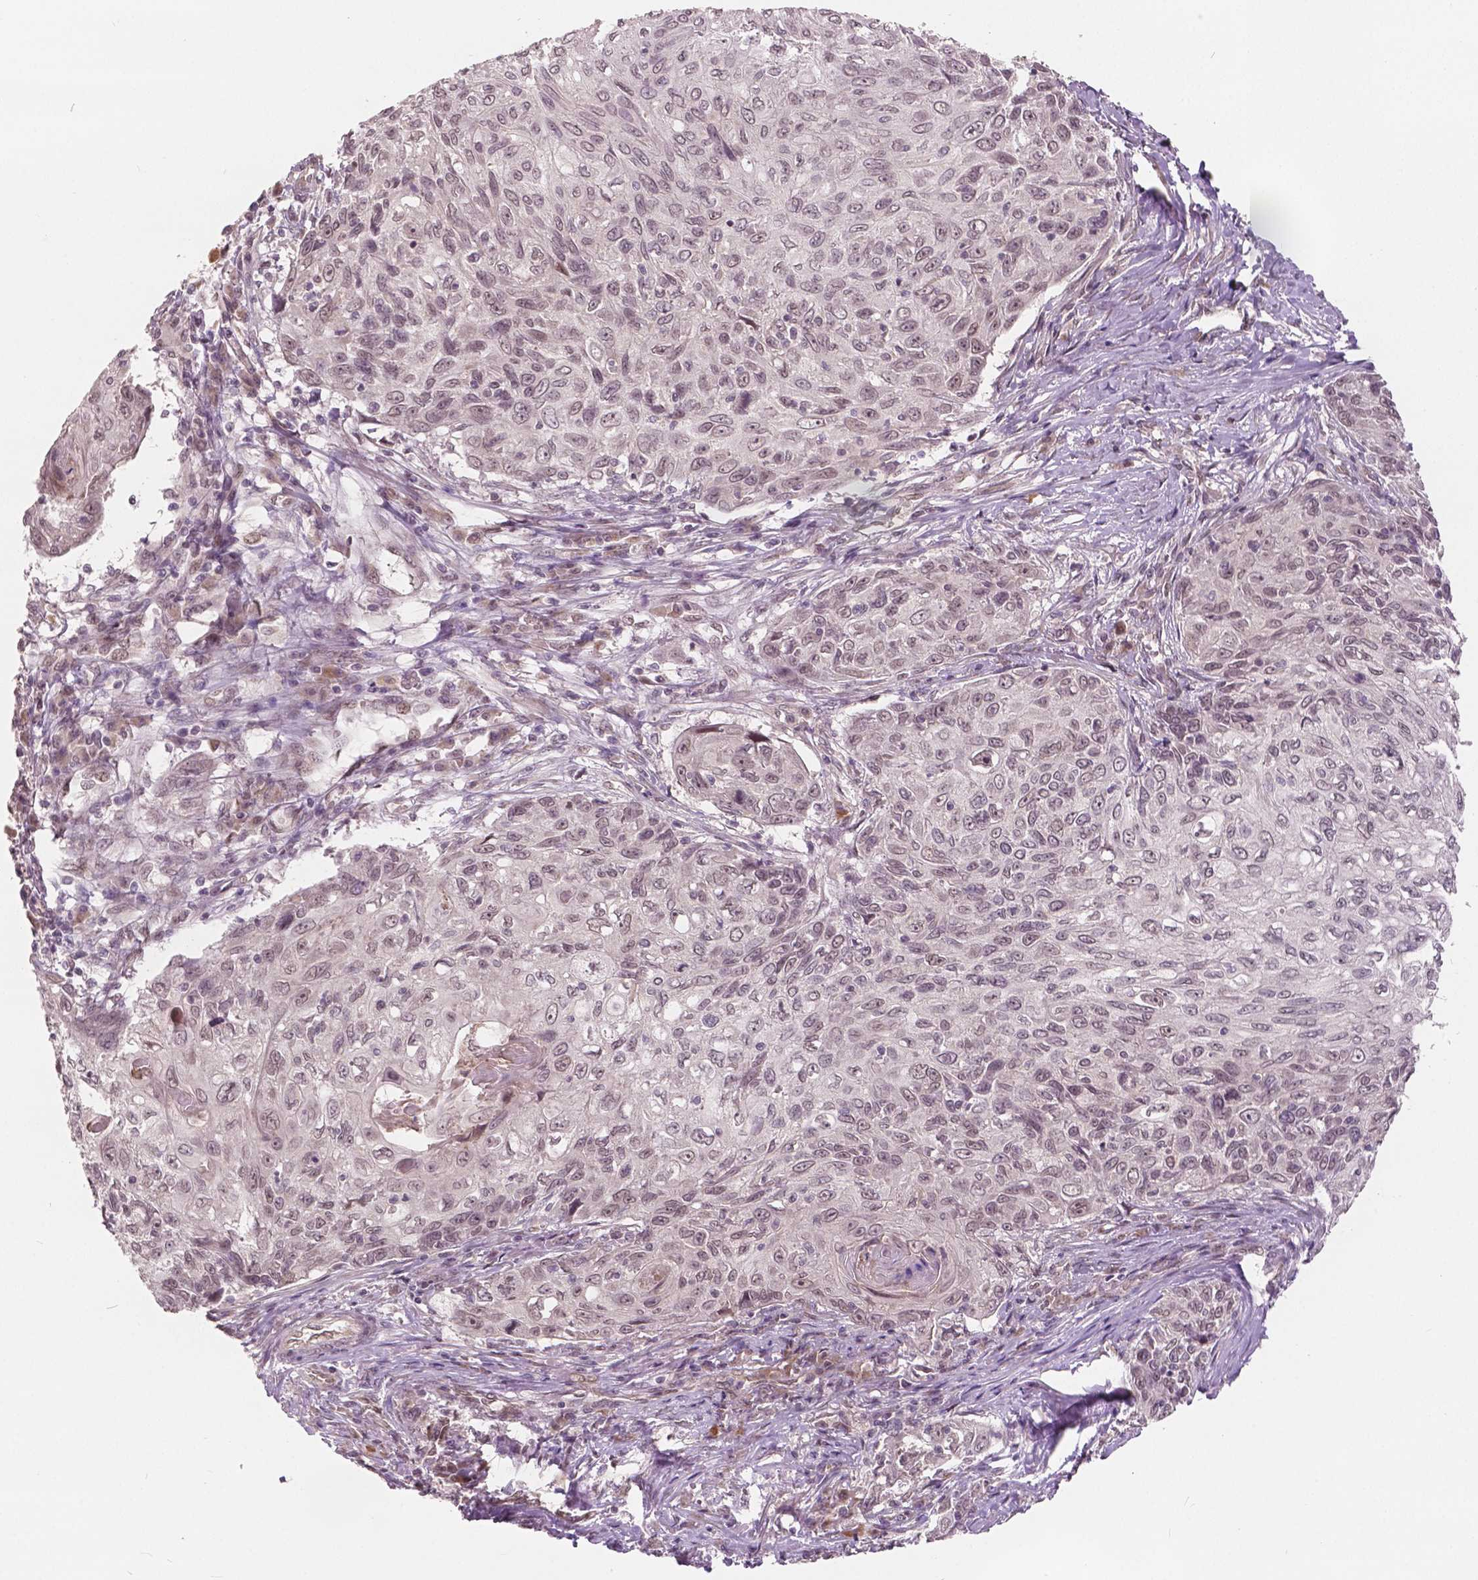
{"staining": {"intensity": "negative", "quantity": "none", "location": "none"}, "tissue": "skin cancer", "cell_type": "Tumor cells", "image_type": "cancer", "snomed": [{"axis": "morphology", "description": "Squamous cell carcinoma, NOS"}, {"axis": "topography", "description": "Skin"}], "caption": "This is an IHC histopathology image of human skin squamous cell carcinoma. There is no staining in tumor cells.", "gene": "HMBOX1", "patient": {"sex": "male", "age": 92}}